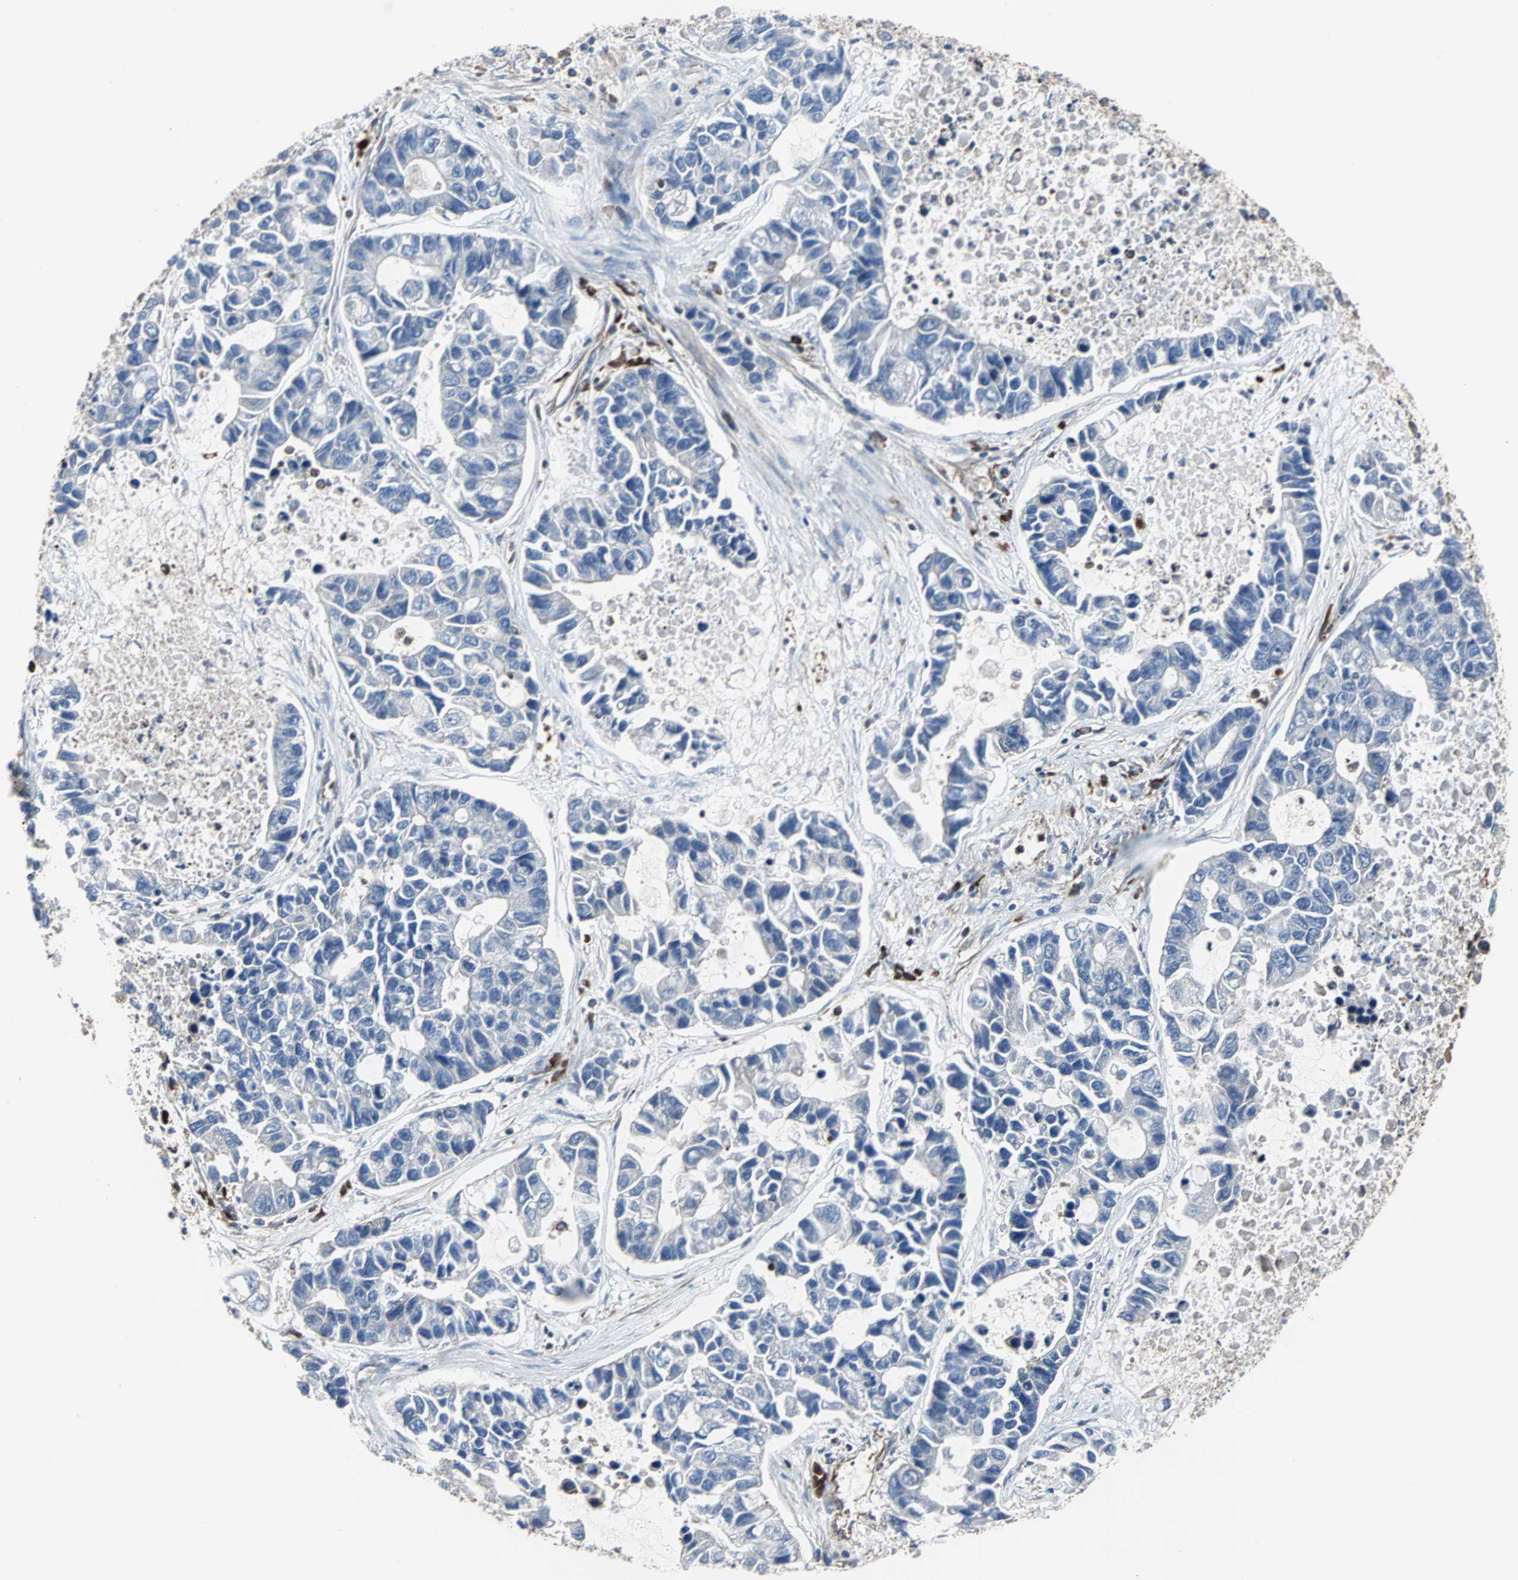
{"staining": {"intensity": "negative", "quantity": "none", "location": "none"}, "tissue": "lung cancer", "cell_type": "Tumor cells", "image_type": "cancer", "snomed": [{"axis": "morphology", "description": "Adenocarcinoma, NOS"}, {"axis": "topography", "description": "Lung"}], "caption": "This is a micrograph of IHC staining of lung cancer, which shows no expression in tumor cells. (DAB (3,3'-diaminobenzidine) immunohistochemistry (IHC), high magnification).", "gene": "PLCG2", "patient": {"sex": "female", "age": 51}}